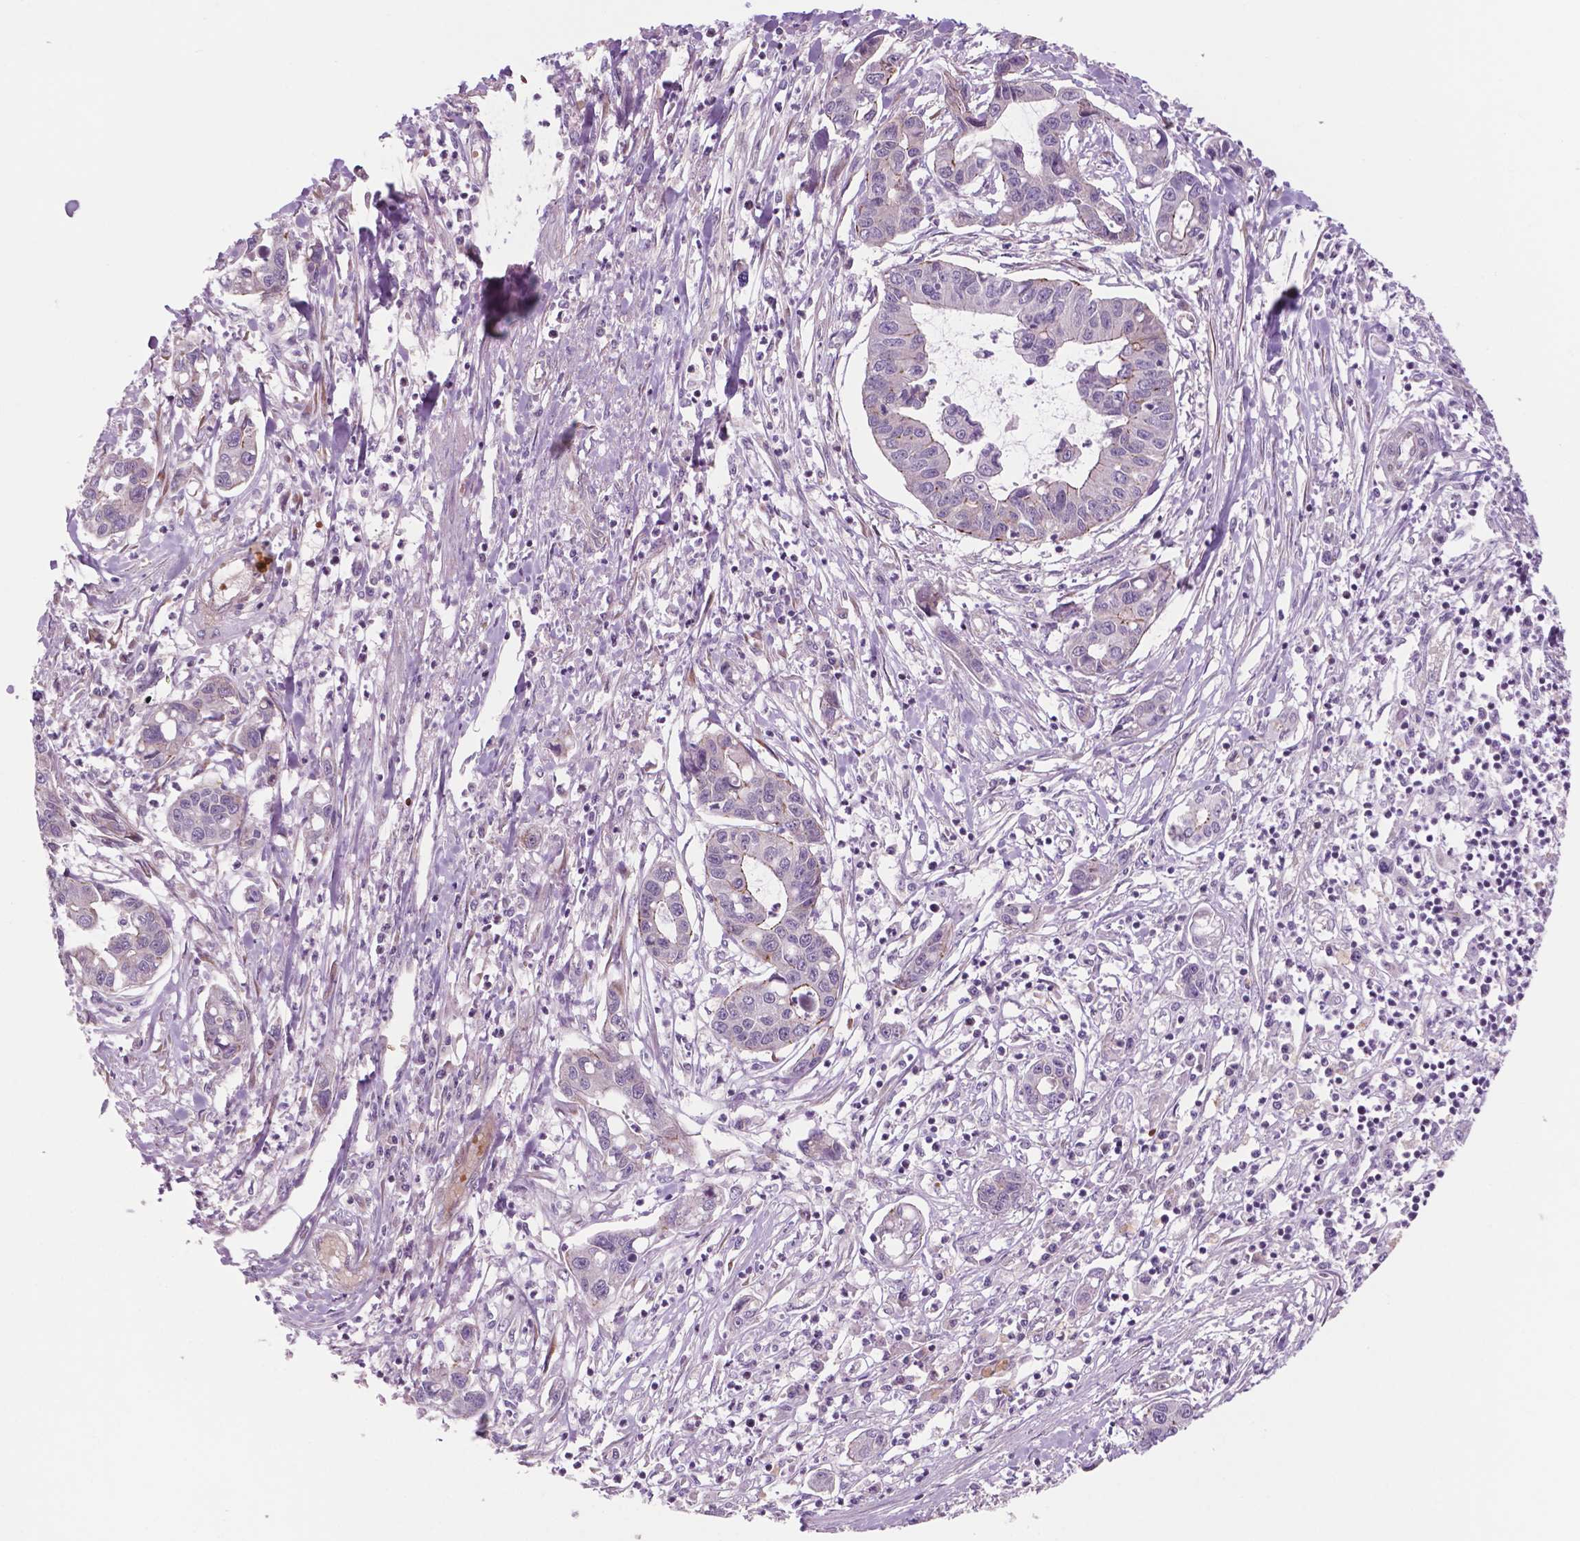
{"staining": {"intensity": "negative", "quantity": "none", "location": "none"}, "tissue": "liver cancer", "cell_type": "Tumor cells", "image_type": "cancer", "snomed": [{"axis": "morphology", "description": "Cholangiocarcinoma"}, {"axis": "topography", "description": "Liver"}], "caption": "An image of cholangiocarcinoma (liver) stained for a protein shows no brown staining in tumor cells. The staining is performed using DAB brown chromogen with nuclei counter-stained in using hematoxylin.", "gene": "RND3", "patient": {"sex": "male", "age": 58}}